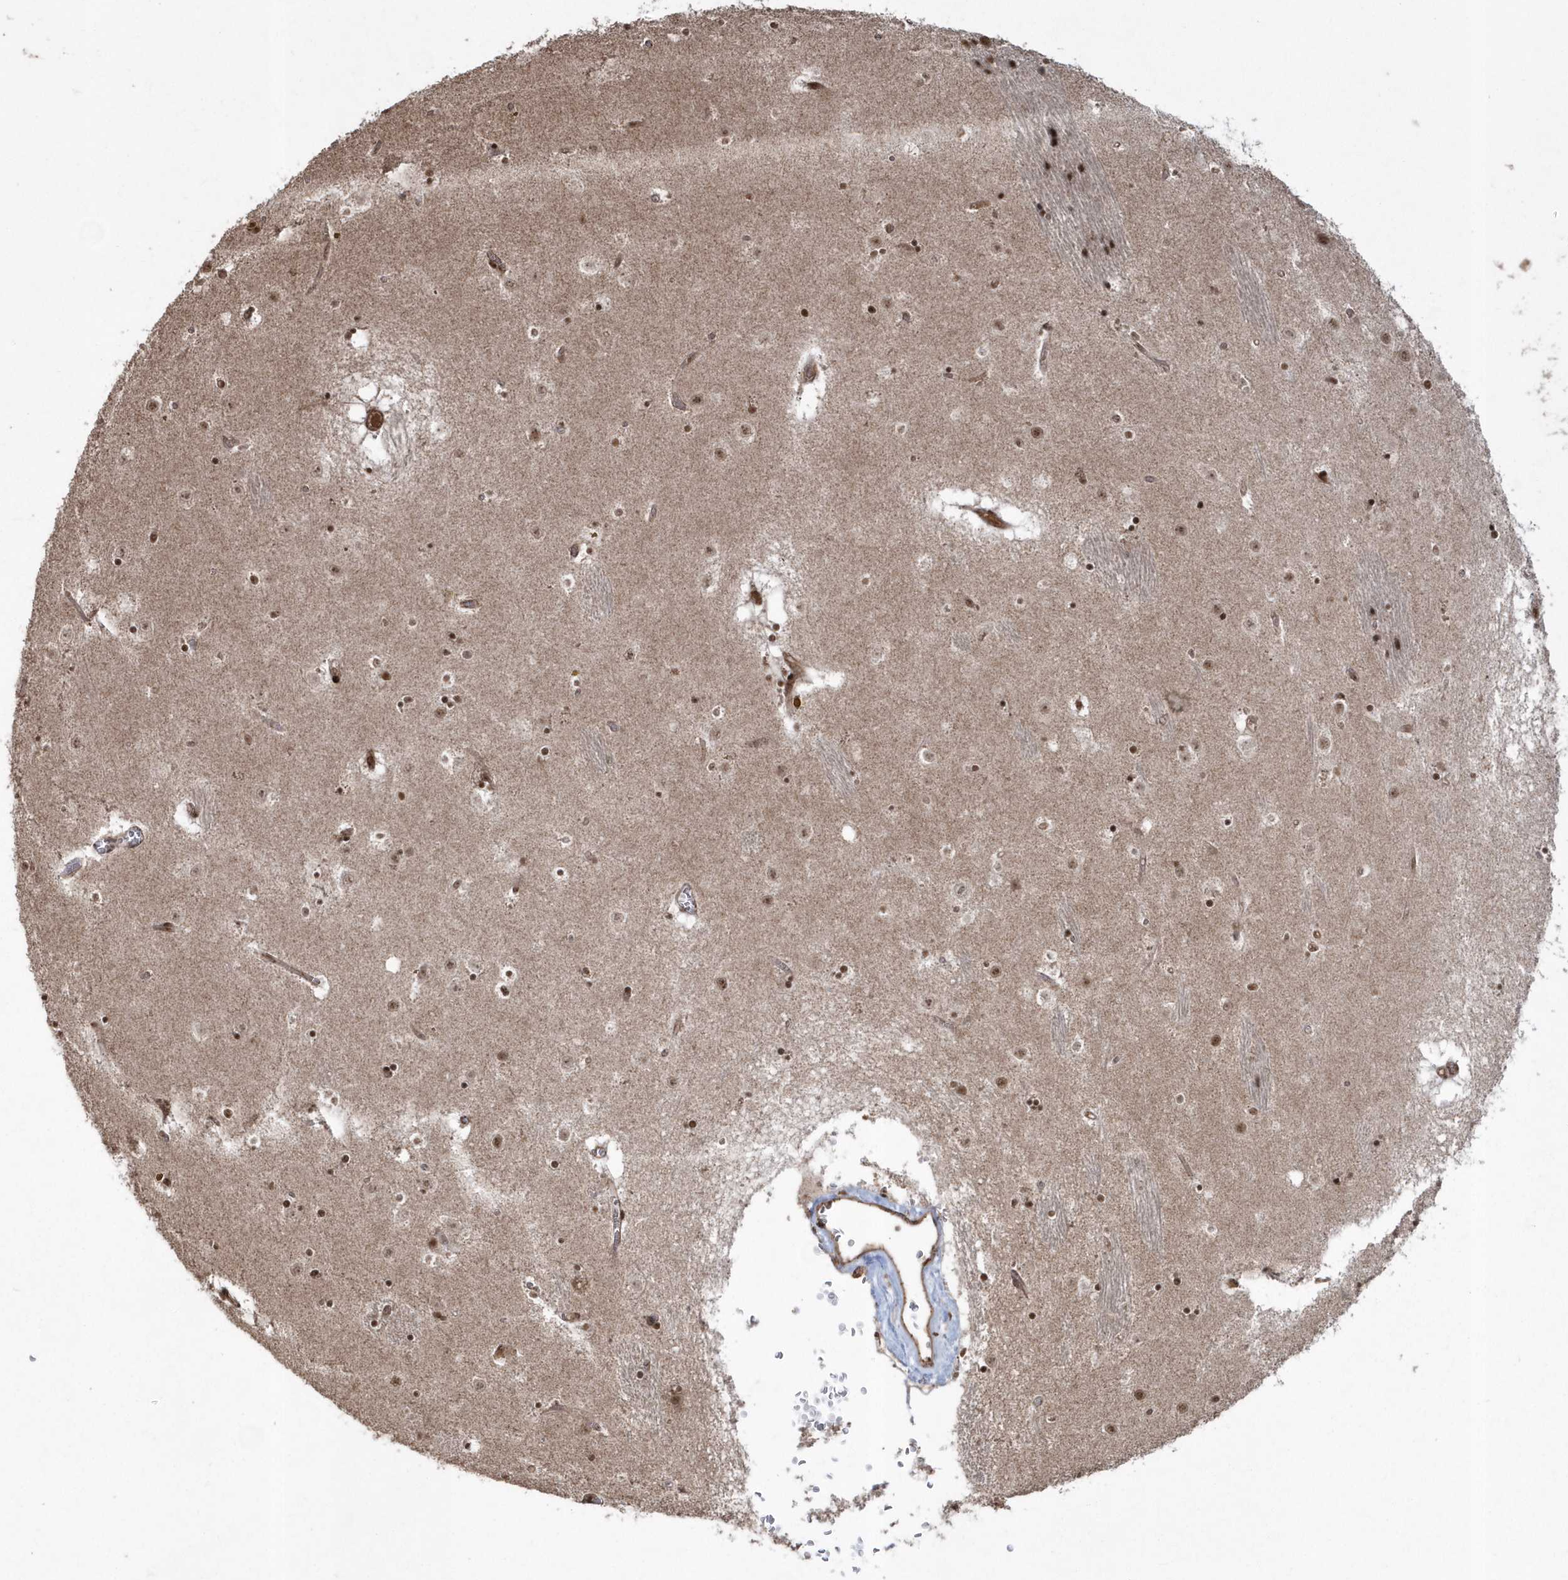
{"staining": {"intensity": "moderate", "quantity": ">75%", "location": "nuclear"}, "tissue": "caudate", "cell_type": "Glial cells", "image_type": "normal", "snomed": [{"axis": "morphology", "description": "Normal tissue, NOS"}, {"axis": "topography", "description": "Lateral ventricle wall"}], "caption": "Immunohistochemistry (IHC) image of normal caudate: human caudate stained using IHC exhibits medium levels of moderate protein expression localized specifically in the nuclear of glial cells, appearing as a nuclear brown color.", "gene": "EPB41L4A", "patient": {"sex": "male", "age": 70}}